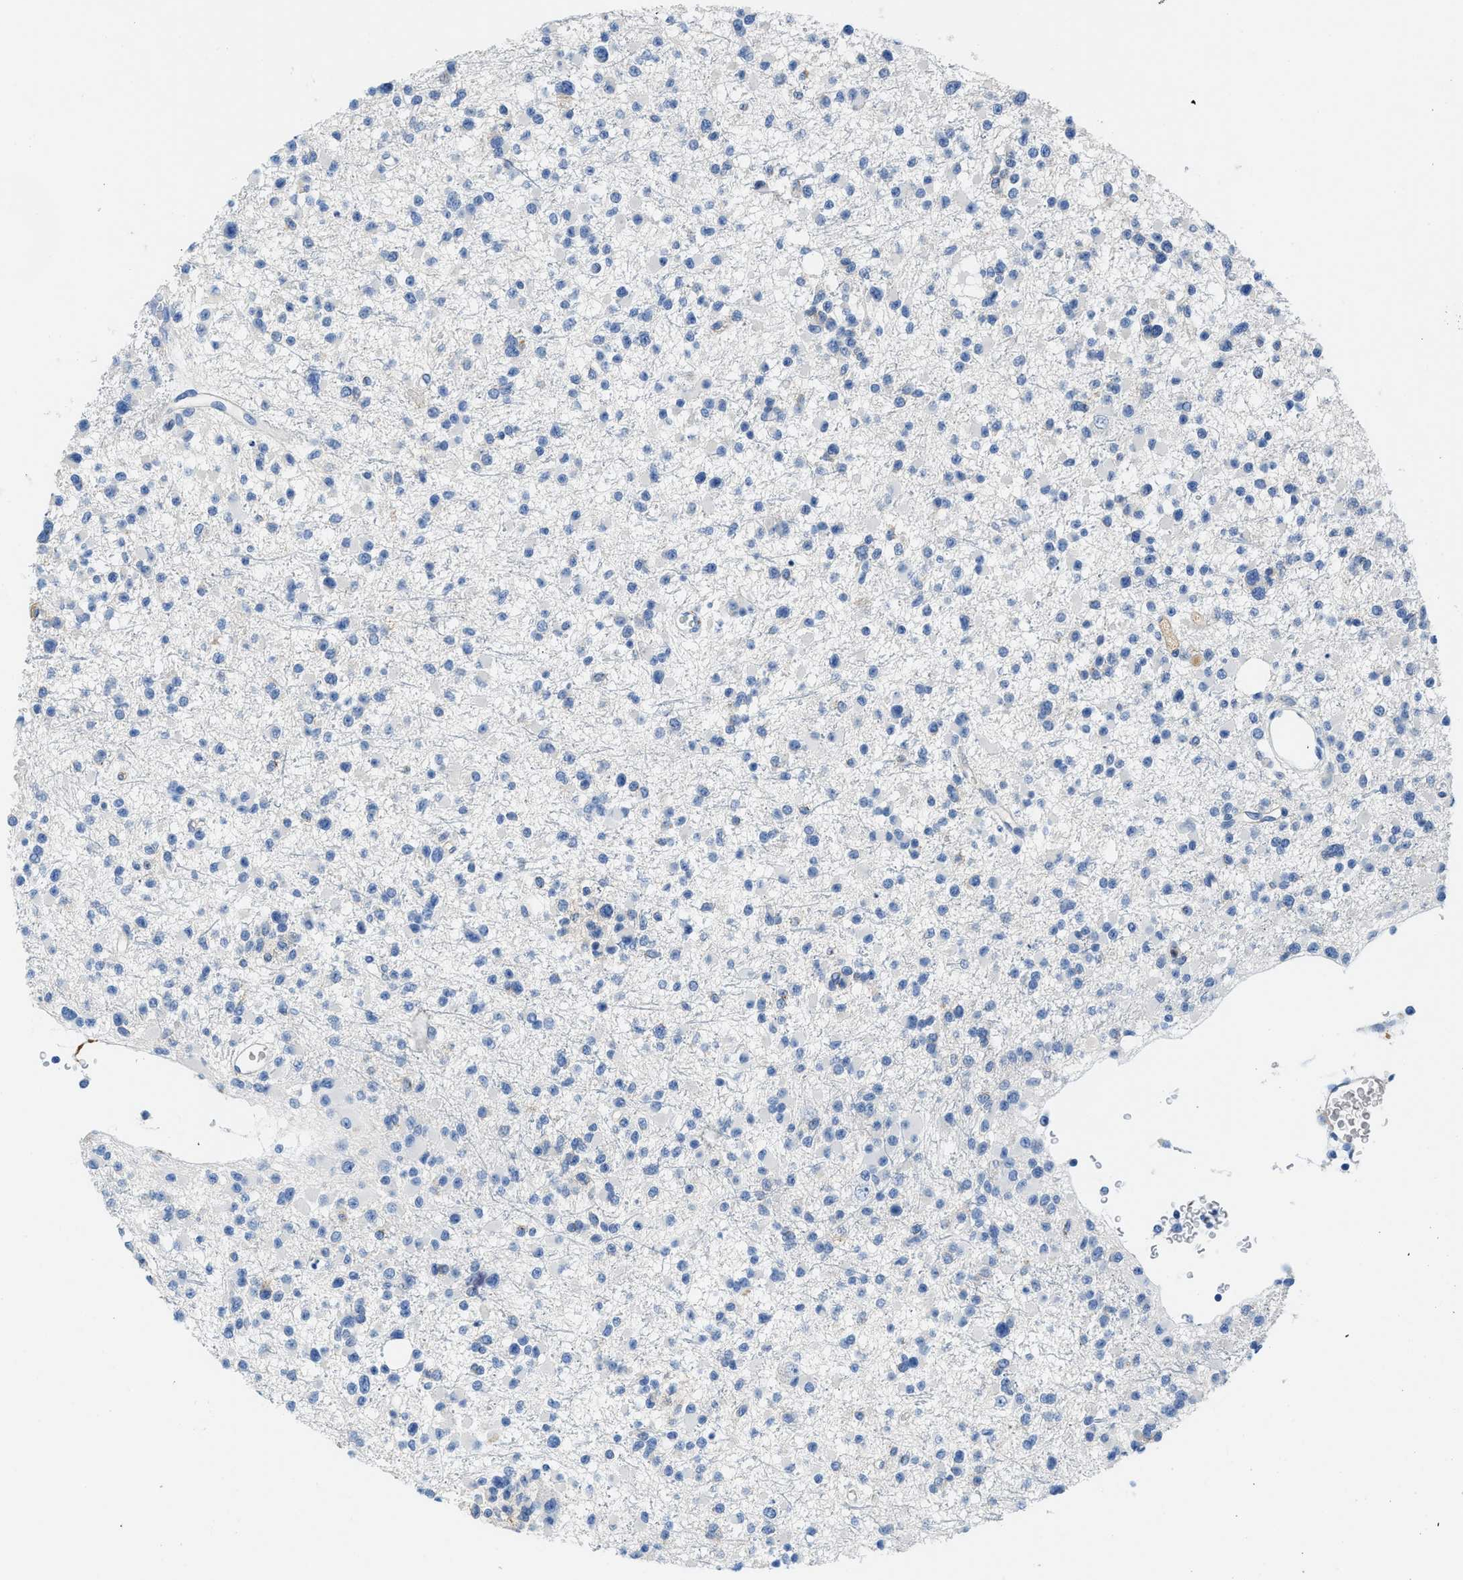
{"staining": {"intensity": "negative", "quantity": "none", "location": "none"}, "tissue": "glioma", "cell_type": "Tumor cells", "image_type": "cancer", "snomed": [{"axis": "morphology", "description": "Glioma, malignant, Low grade"}, {"axis": "topography", "description": "Brain"}], "caption": "The immunohistochemistry (IHC) image has no significant staining in tumor cells of glioma tissue.", "gene": "SPEG", "patient": {"sex": "female", "age": 22}}